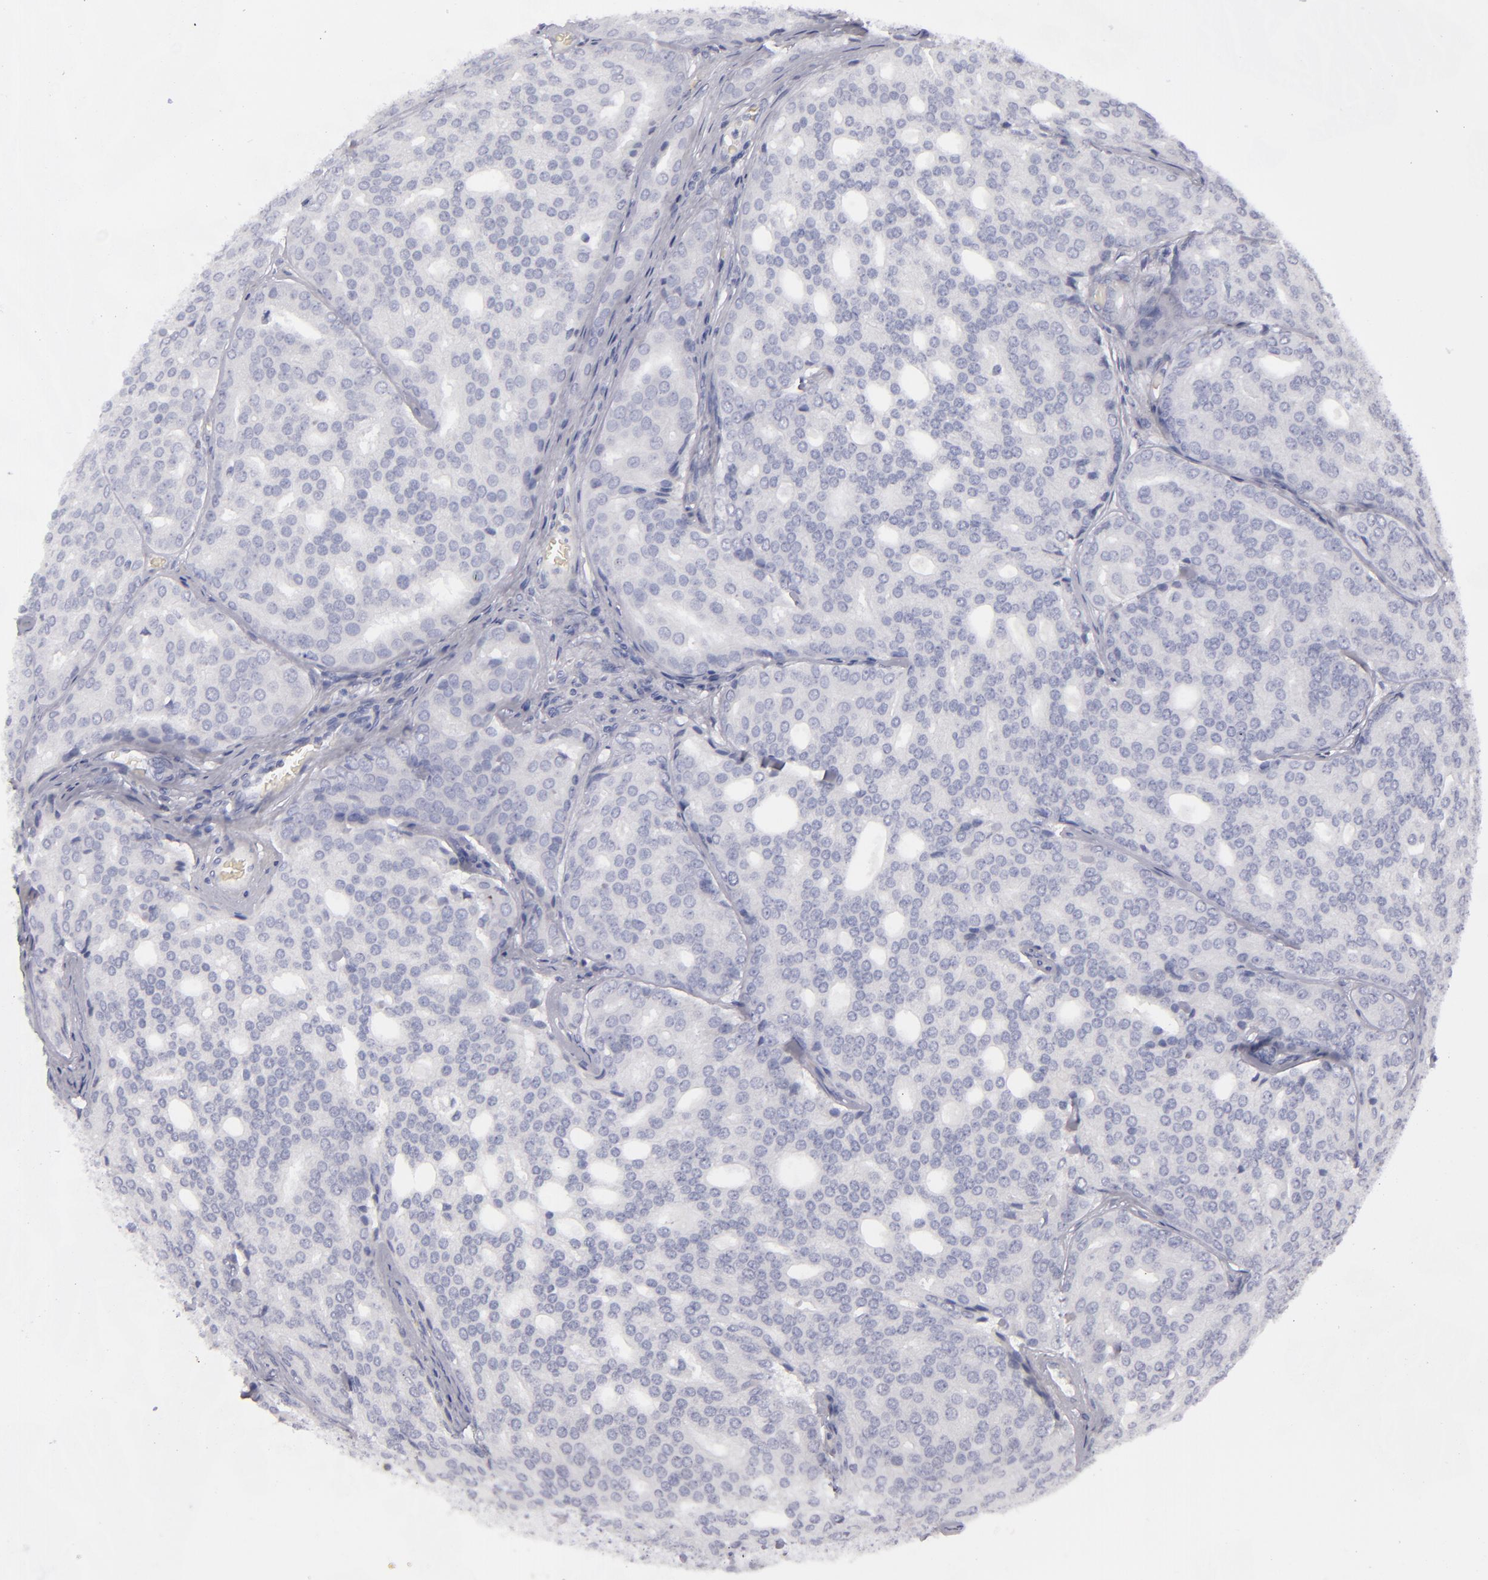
{"staining": {"intensity": "negative", "quantity": "none", "location": "none"}, "tissue": "prostate cancer", "cell_type": "Tumor cells", "image_type": "cancer", "snomed": [{"axis": "morphology", "description": "Adenocarcinoma, High grade"}, {"axis": "topography", "description": "Prostate"}], "caption": "Immunohistochemical staining of human prostate cancer (high-grade adenocarcinoma) reveals no significant positivity in tumor cells. The staining is performed using DAB brown chromogen with nuclei counter-stained in using hematoxylin.", "gene": "CD22", "patient": {"sex": "male", "age": 64}}